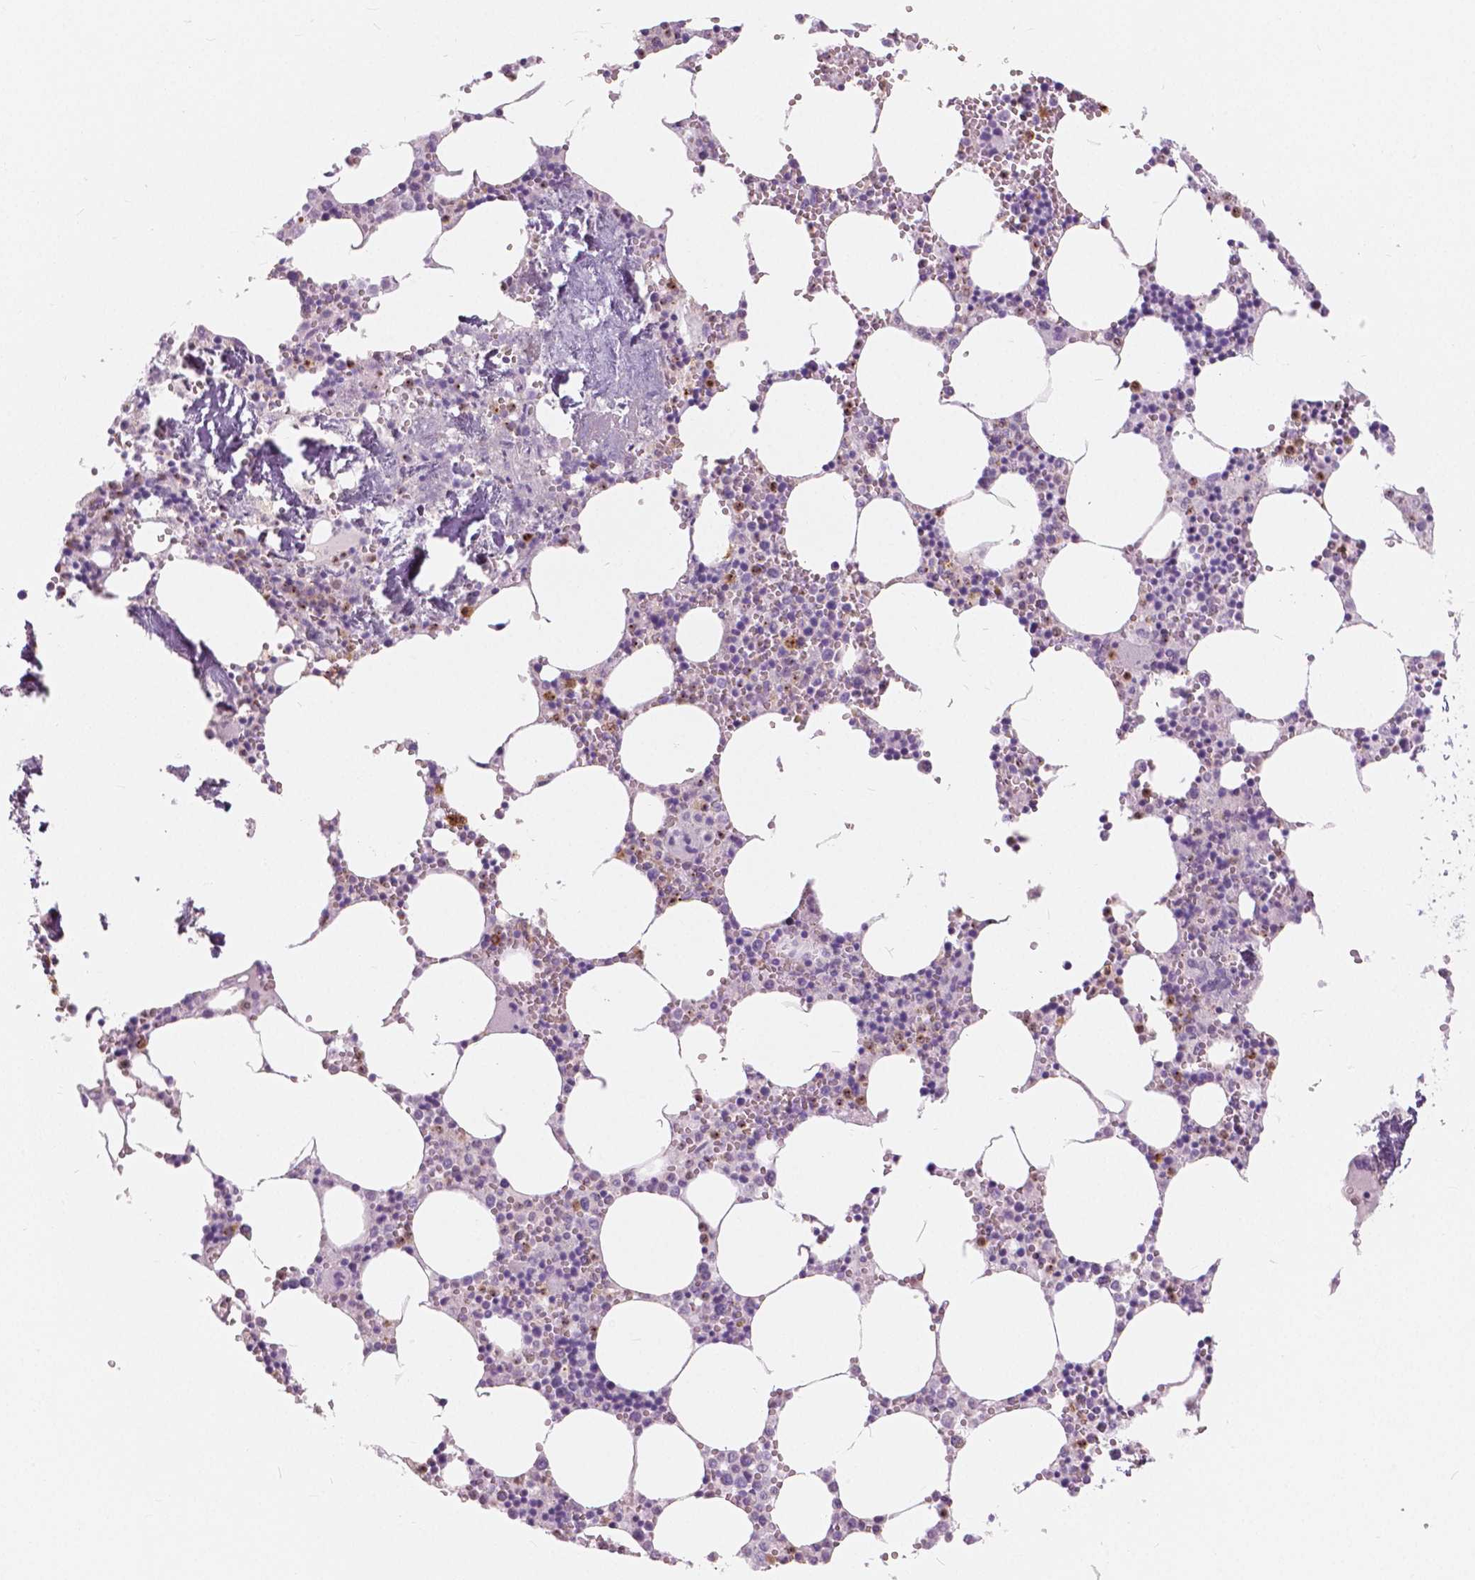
{"staining": {"intensity": "weak", "quantity": "<25%", "location": "cytoplasmic/membranous"}, "tissue": "bone marrow", "cell_type": "Hematopoietic cells", "image_type": "normal", "snomed": [{"axis": "morphology", "description": "Normal tissue, NOS"}, {"axis": "topography", "description": "Bone marrow"}], "caption": "The immunohistochemistry photomicrograph has no significant expression in hematopoietic cells of bone marrow.", "gene": "CXCR2", "patient": {"sex": "male", "age": 54}}